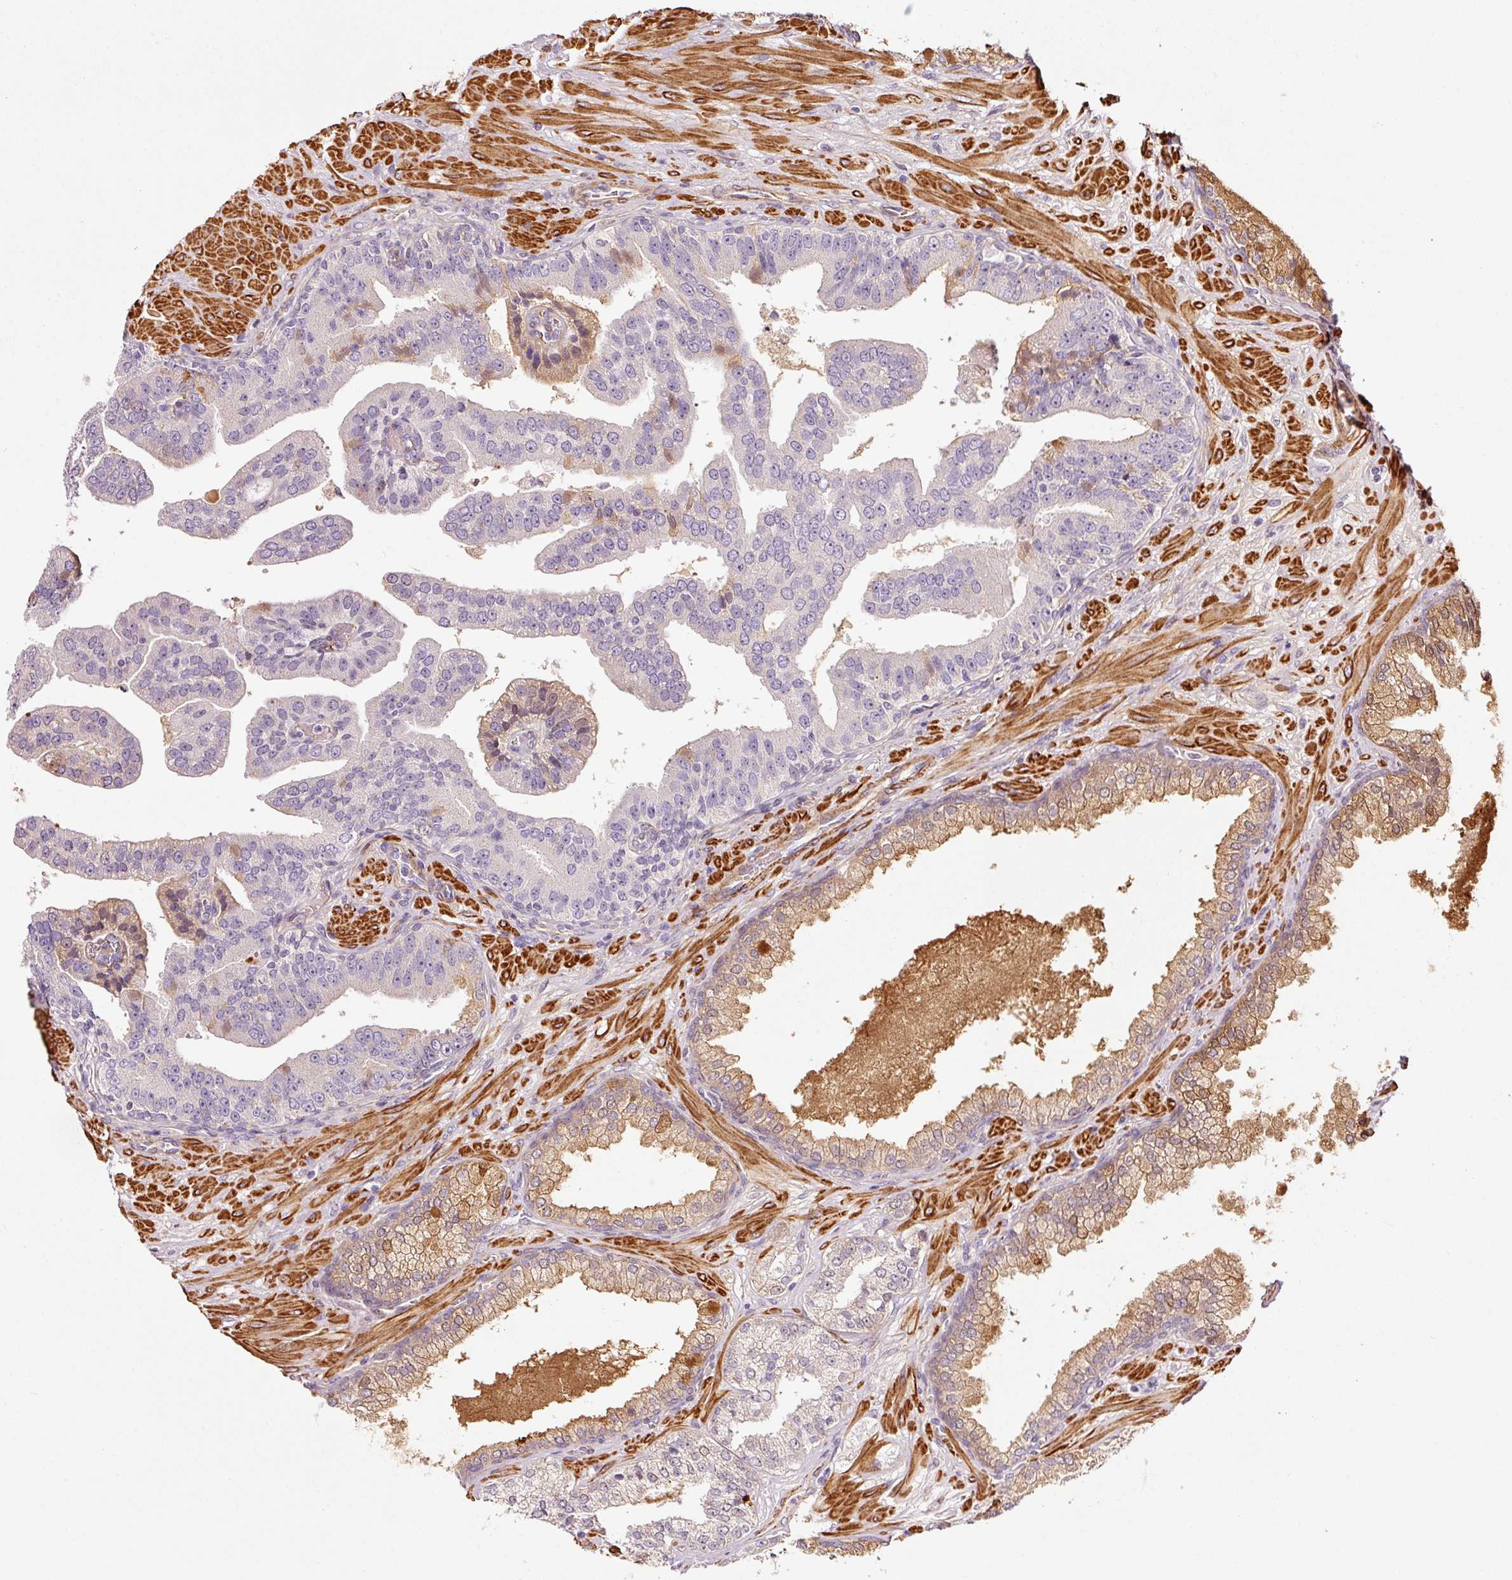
{"staining": {"intensity": "negative", "quantity": "none", "location": "none"}, "tissue": "prostate cancer", "cell_type": "Tumor cells", "image_type": "cancer", "snomed": [{"axis": "morphology", "description": "Adenocarcinoma, High grade"}, {"axis": "topography", "description": "Prostate"}], "caption": "A high-resolution micrograph shows immunohistochemistry staining of prostate cancer (high-grade adenocarcinoma), which demonstrates no significant expression in tumor cells. The staining was performed using DAB to visualize the protein expression in brown, while the nuclei were stained in blue with hematoxylin (Magnification: 20x).", "gene": "ANKRD20A1", "patient": {"sex": "male", "age": 55}}